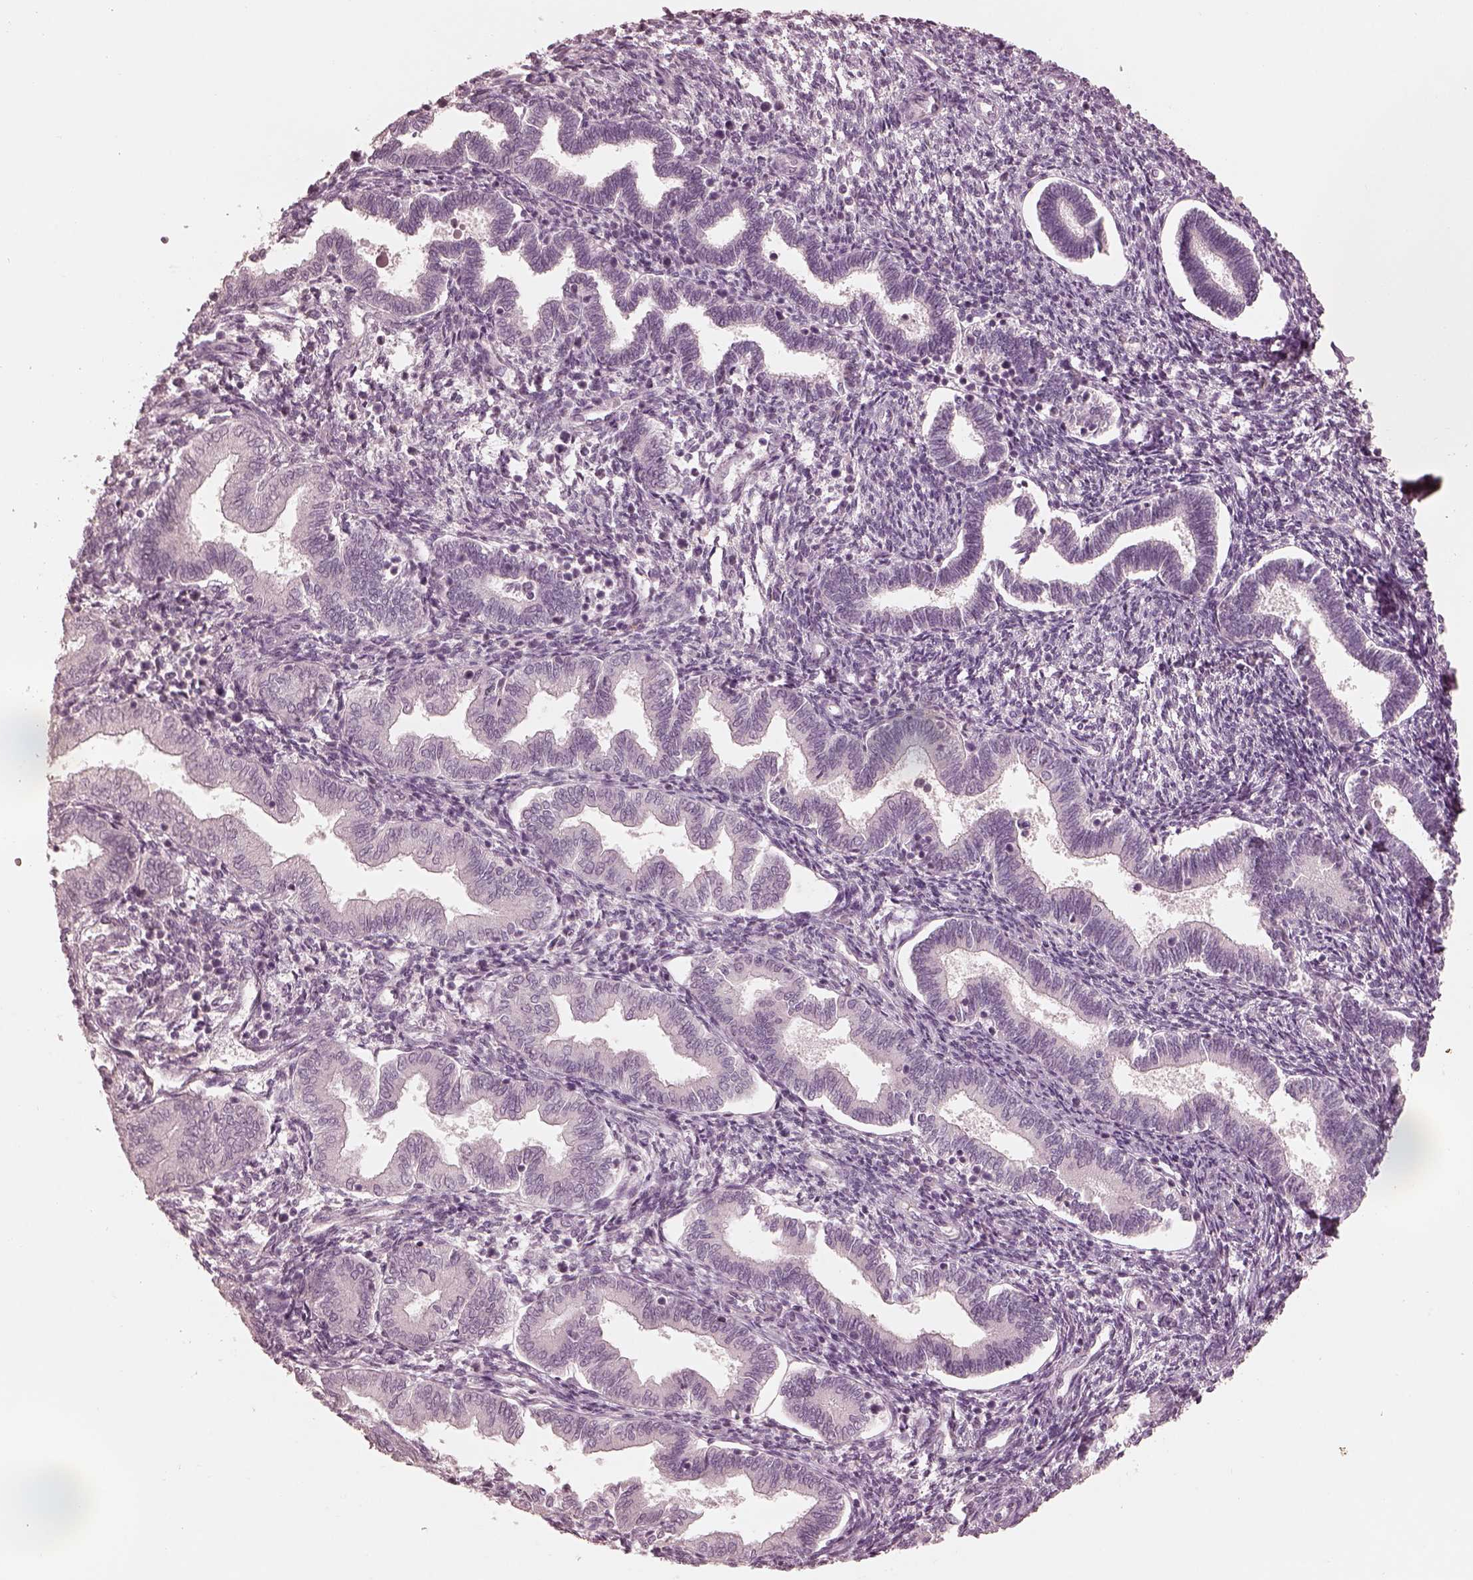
{"staining": {"intensity": "negative", "quantity": "none", "location": "none"}, "tissue": "endometrium", "cell_type": "Cells in endometrial stroma", "image_type": "normal", "snomed": [{"axis": "morphology", "description": "Normal tissue, NOS"}, {"axis": "topography", "description": "Endometrium"}], "caption": "Immunohistochemistry (IHC) of benign human endometrium displays no staining in cells in endometrial stroma.", "gene": "PRKACG", "patient": {"sex": "female", "age": 42}}